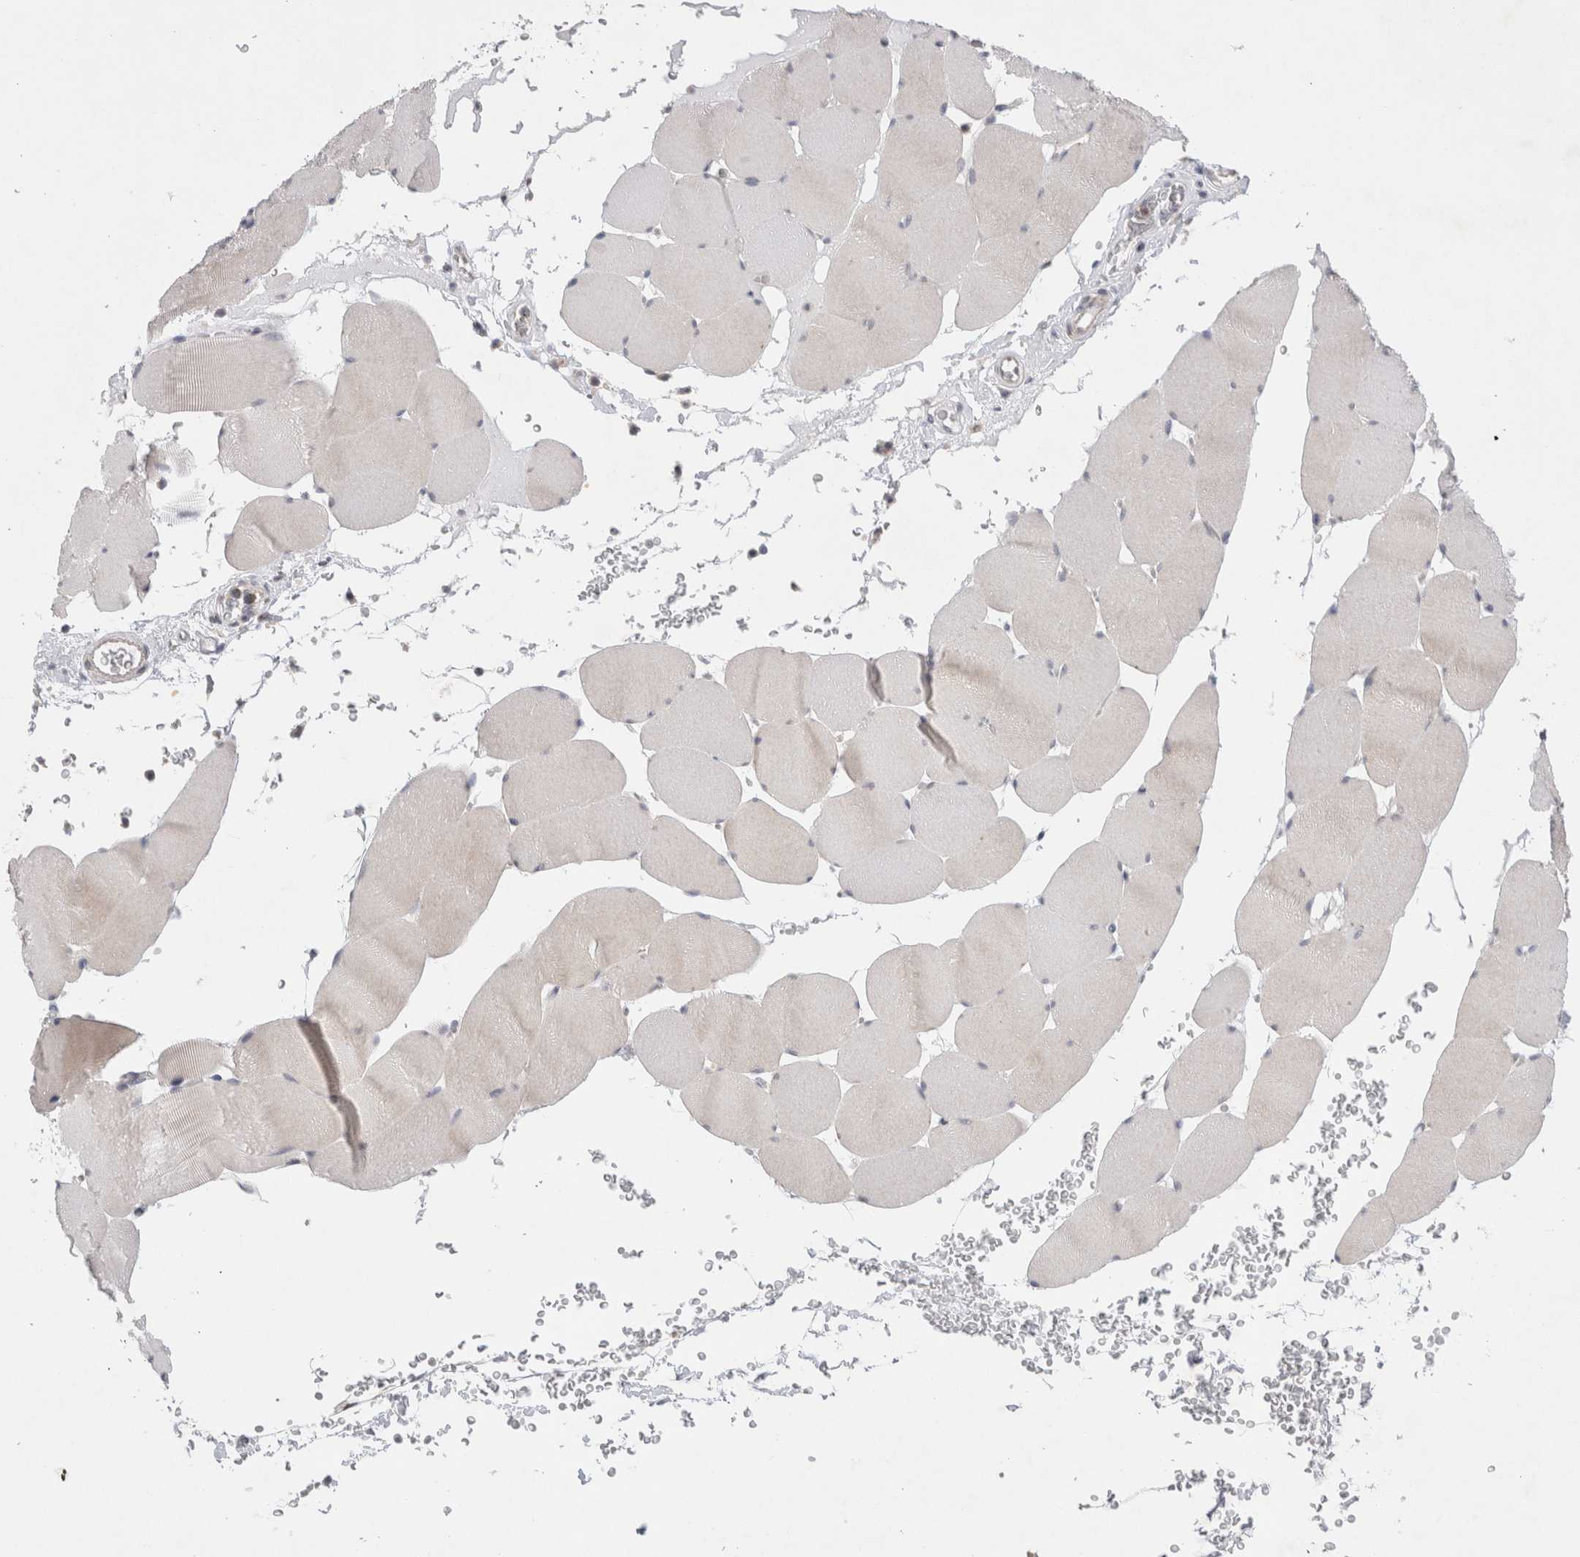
{"staining": {"intensity": "negative", "quantity": "none", "location": "none"}, "tissue": "skeletal muscle", "cell_type": "Myocytes", "image_type": "normal", "snomed": [{"axis": "morphology", "description": "Normal tissue, NOS"}, {"axis": "topography", "description": "Skeletal muscle"}], "caption": "Protein analysis of benign skeletal muscle demonstrates no significant expression in myocytes.", "gene": "BICD2", "patient": {"sex": "male", "age": 62}}